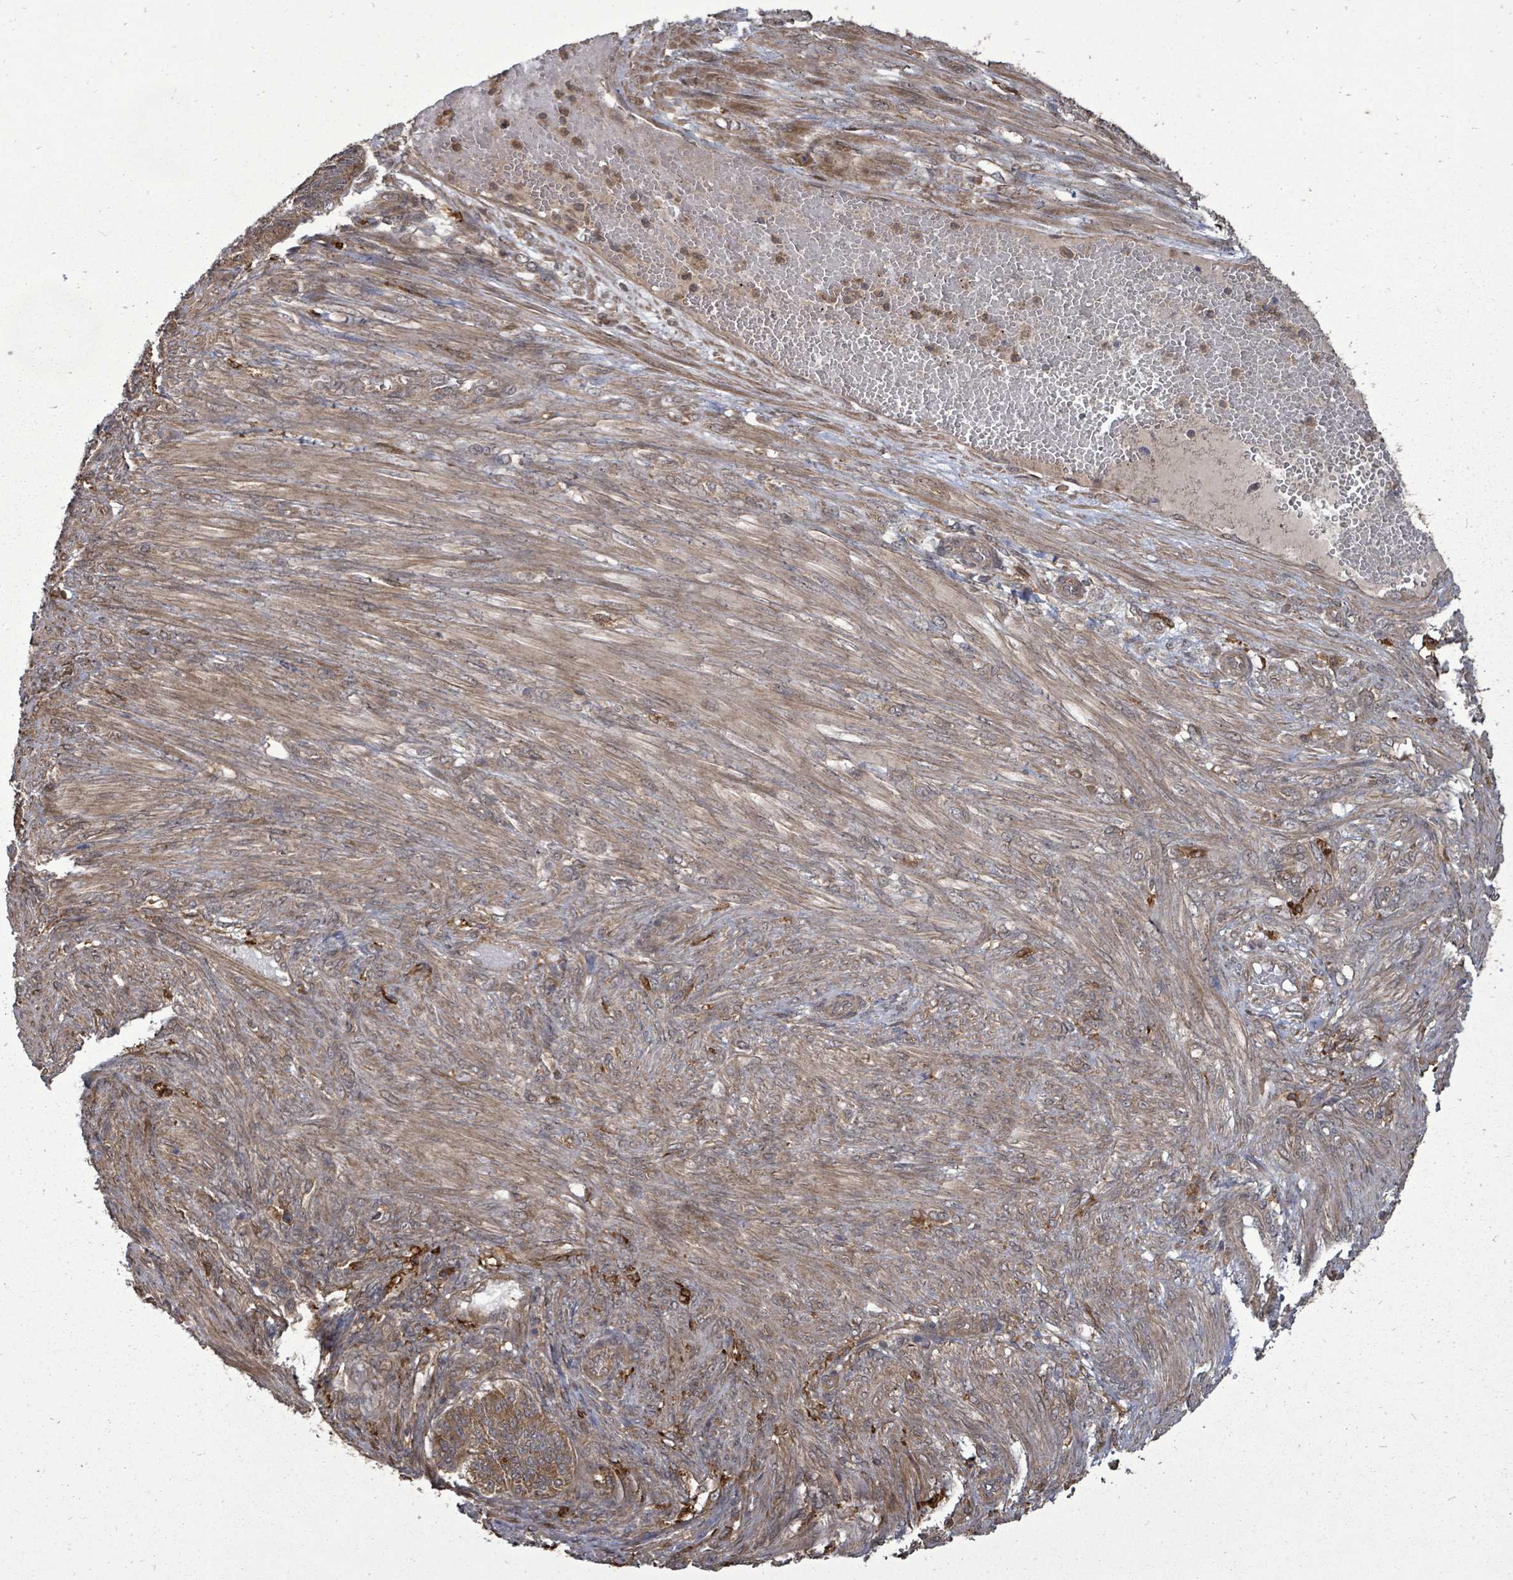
{"staining": {"intensity": "moderate", "quantity": ">75%", "location": "cytoplasmic/membranous"}, "tissue": "endometrial cancer", "cell_type": "Tumor cells", "image_type": "cancer", "snomed": [{"axis": "morphology", "description": "Adenocarcinoma, NOS"}, {"axis": "topography", "description": "Endometrium"}], "caption": "Immunohistochemical staining of human endometrial adenocarcinoma exhibits medium levels of moderate cytoplasmic/membranous expression in approximately >75% of tumor cells.", "gene": "EIF3C", "patient": {"sex": "female", "age": 32}}